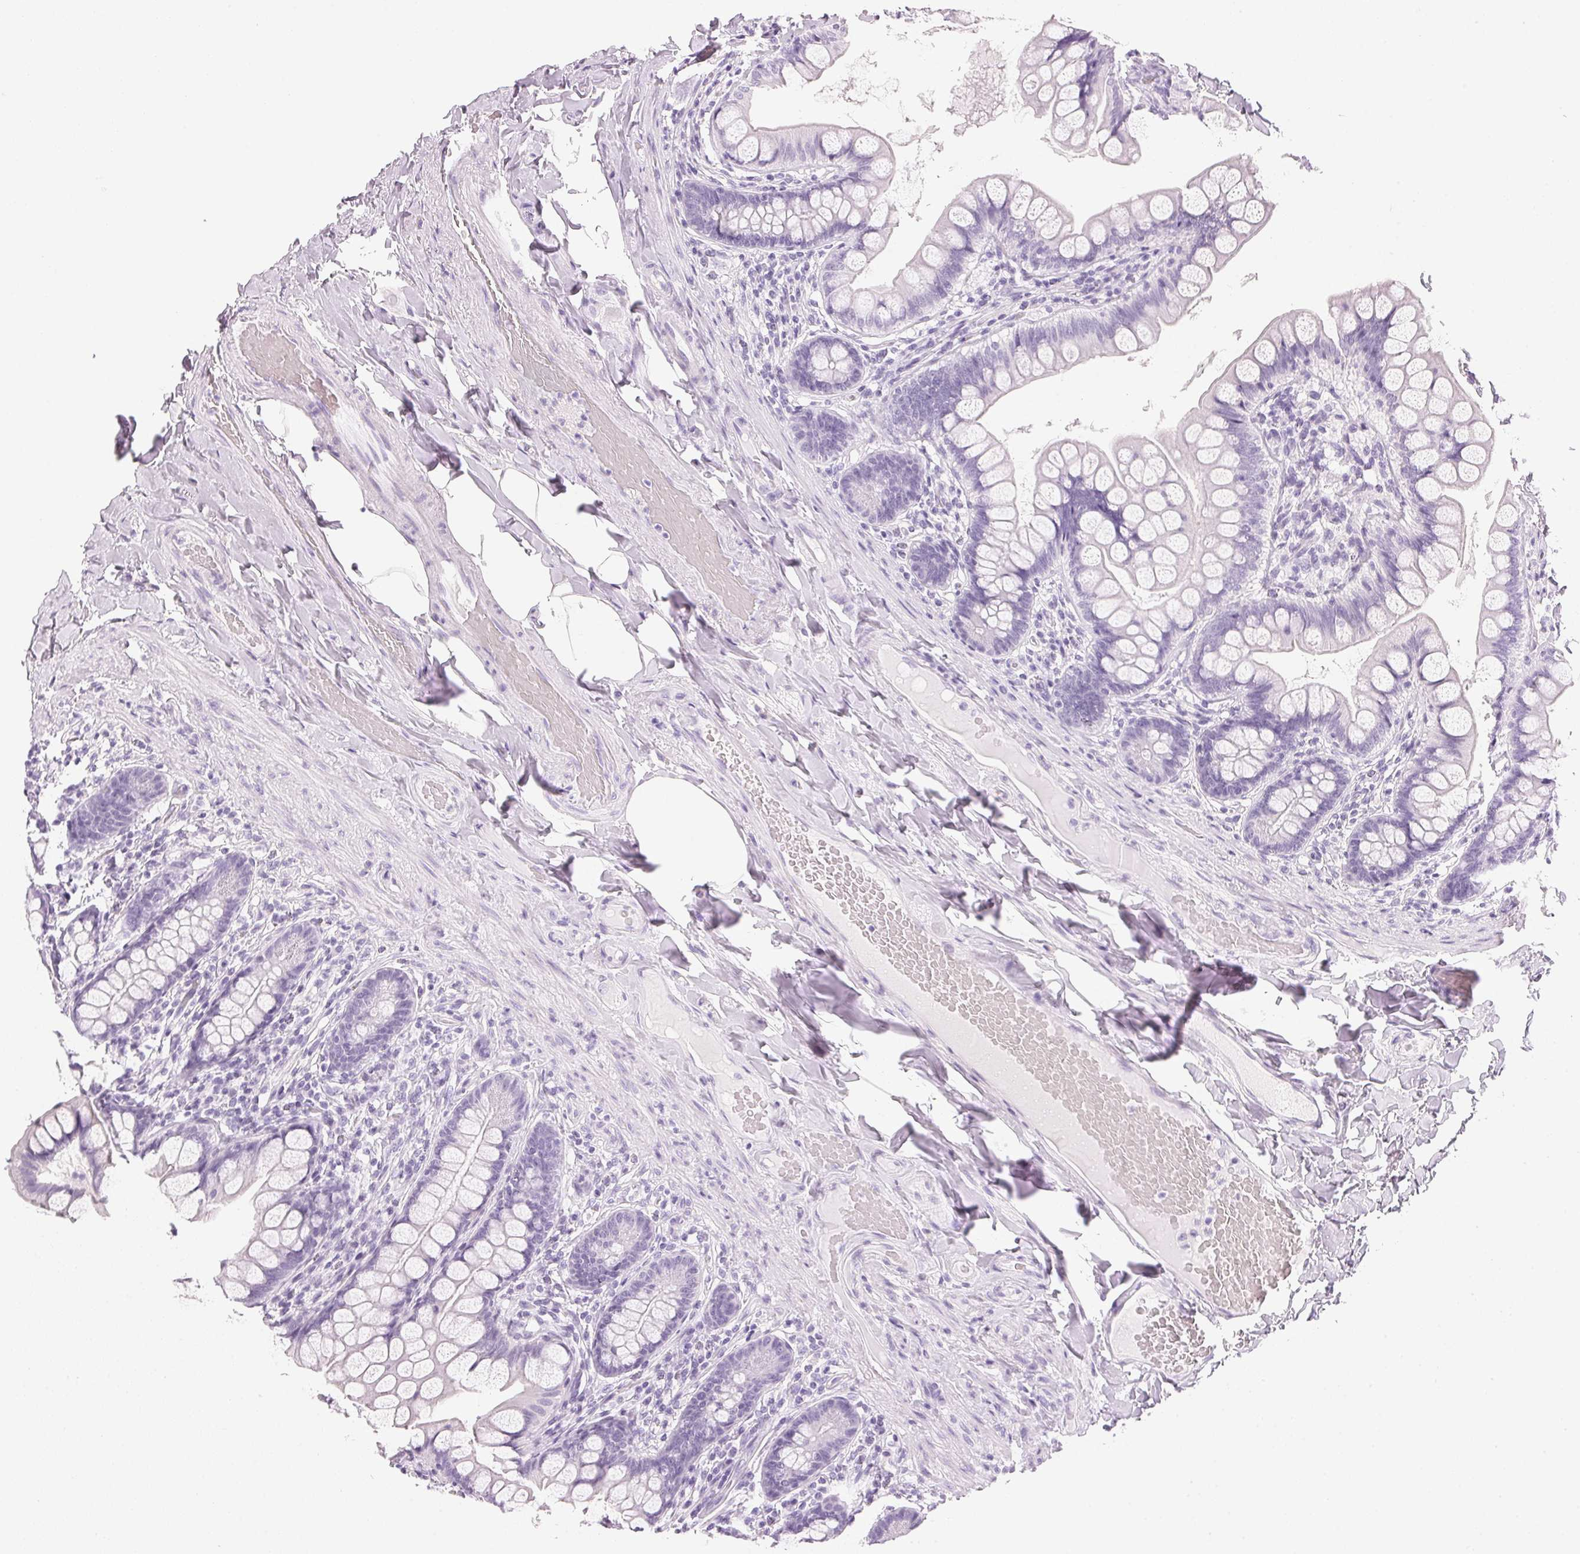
{"staining": {"intensity": "negative", "quantity": "none", "location": "none"}, "tissue": "small intestine", "cell_type": "Glandular cells", "image_type": "normal", "snomed": [{"axis": "morphology", "description": "Normal tissue, NOS"}, {"axis": "topography", "description": "Small intestine"}], "caption": "Immunohistochemistry (IHC) micrograph of unremarkable small intestine: small intestine stained with DAB (3,3'-diaminobenzidine) displays no significant protein positivity in glandular cells. The staining is performed using DAB brown chromogen with nuclei counter-stained in using hematoxylin.", "gene": "IGFBP1", "patient": {"sex": "male", "age": 70}}